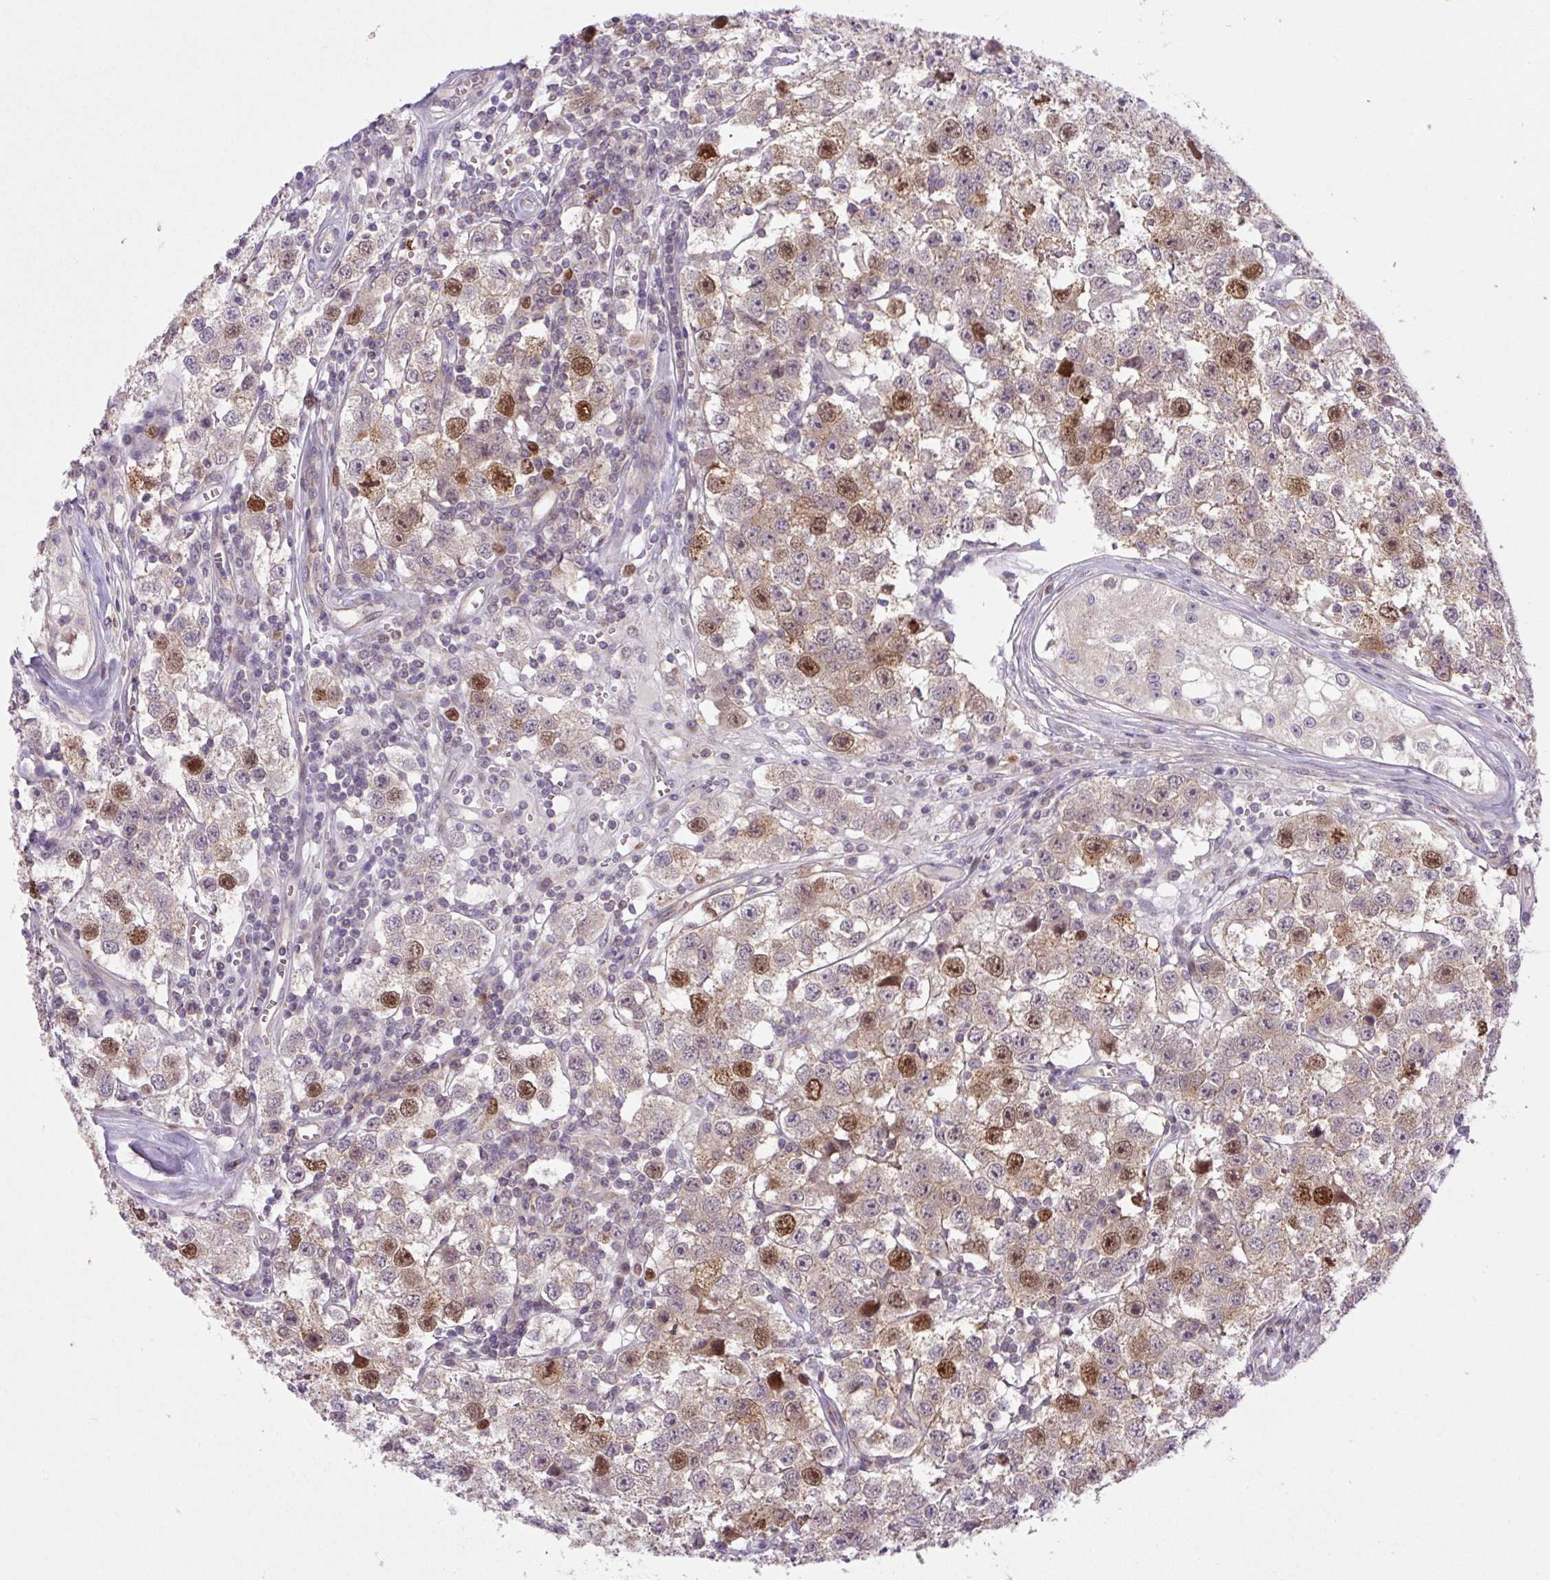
{"staining": {"intensity": "moderate", "quantity": "25%-75%", "location": "cytoplasmic/membranous,nuclear"}, "tissue": "testis cancer", "cell_type": "Tumor cells", "image_type": "cancer", "snomed": [{"axis": "morphology", "description": "Seminoma, NOS"}, {"axis": "topography", "description": "Testis"}], "caption": "Protein expression analysis of seminoma (testis) displays moderate cytoplasmic/membranous and nuclear staining in about 25%-75% of tumor cells. The protein is shown in brown color, while the nuclei are stained blue.", "gene": "KIFC1", "patient": {"sex": "male", "age": 34}}